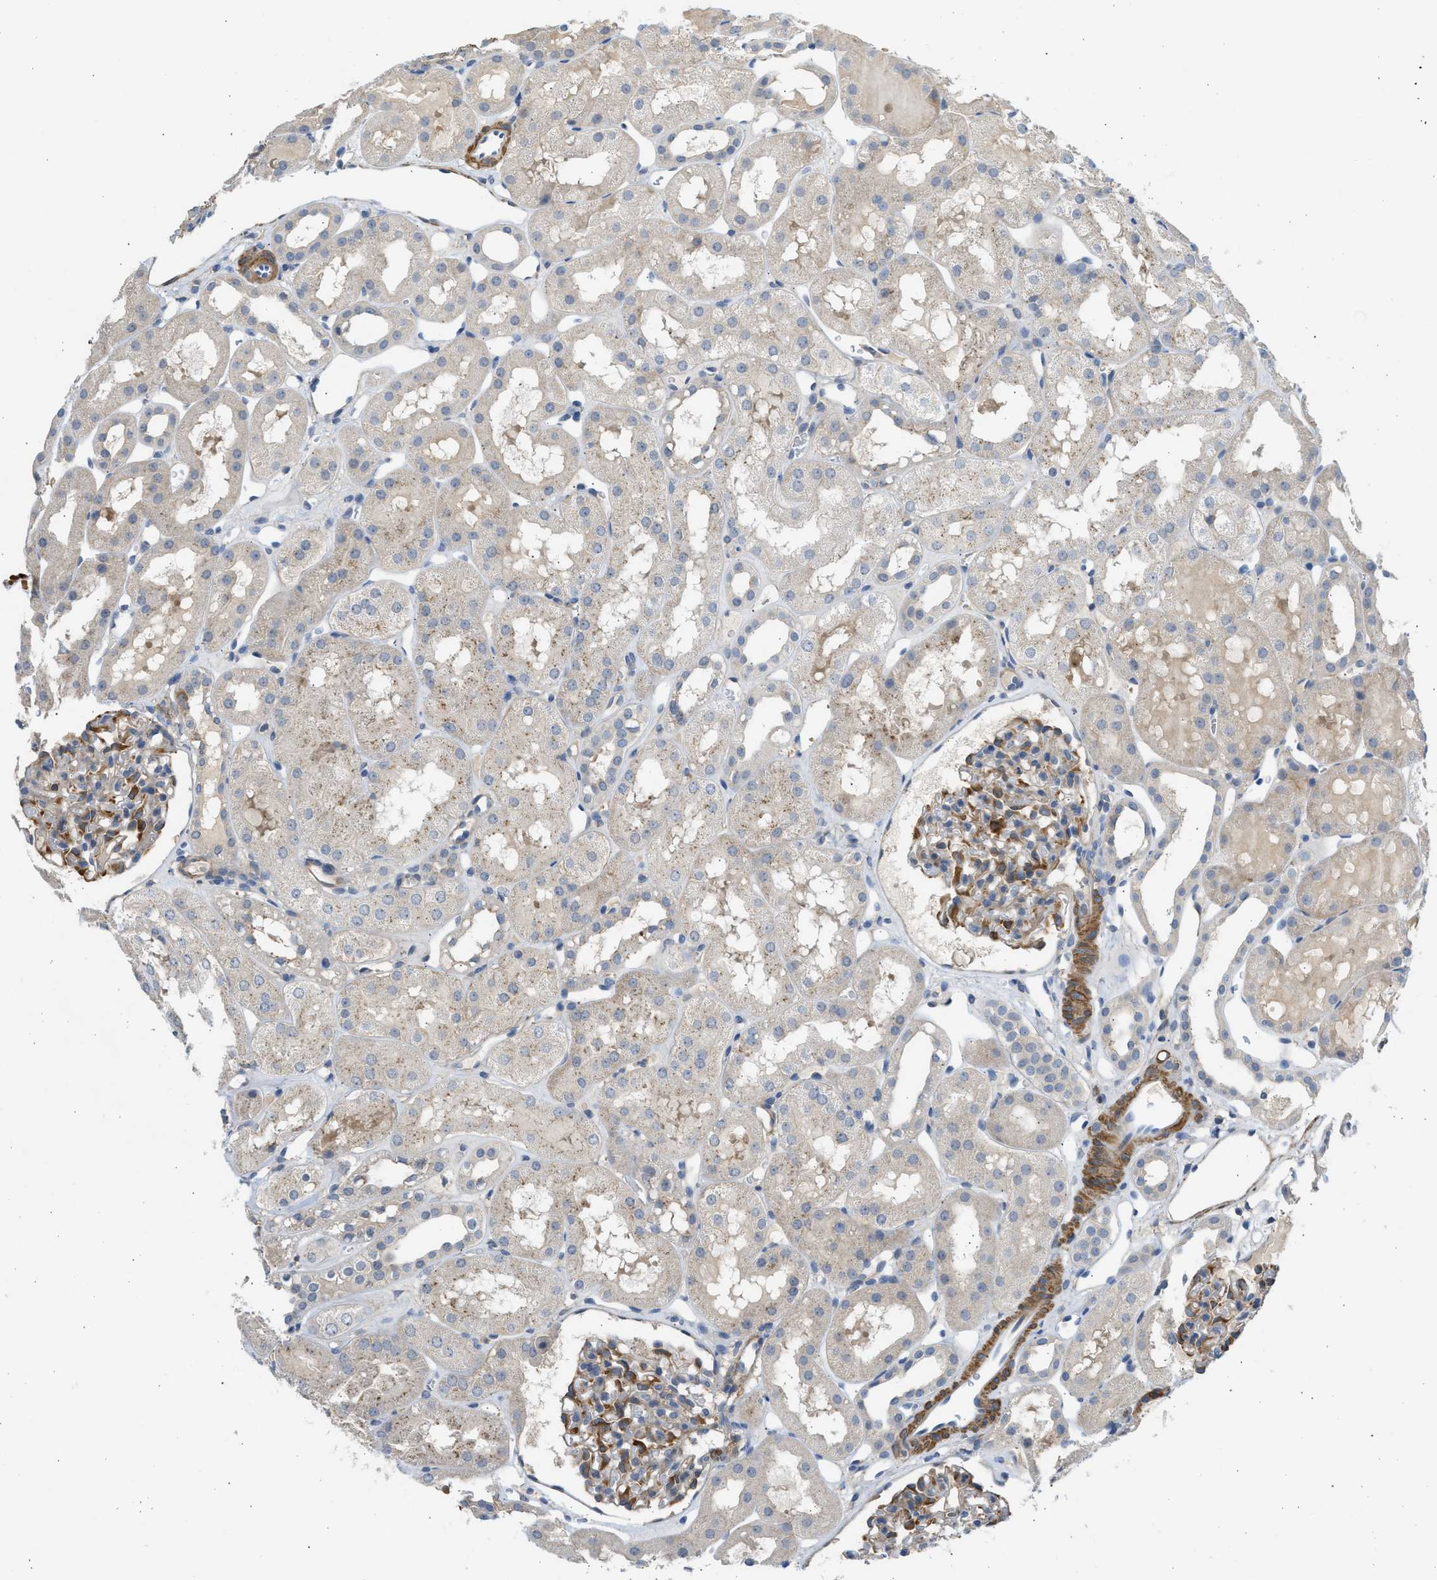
{"staining": {"intensity": "moderate", "quantity": "25%-75%", "location": "cytoplasmic/membranous"}, "tissue": "kidney", "cell_type": "Cells in glomeruli", "image_type": "normal", "snomed": [{"axis": "morphology", "description": "Normal tissue, NOS"}, {"axis": "topography", "description": "Kidney"}, {"axis": "topography", "description": "Urinary bladder"}], "caption": "This is a histology image of IHC staining of normal kidney, which shows moderate expression in the cytoplasmic/membranous of cells in glomeruli.", "gene": "PCNX3", "patient": {"sex": "male", "age": 16}}